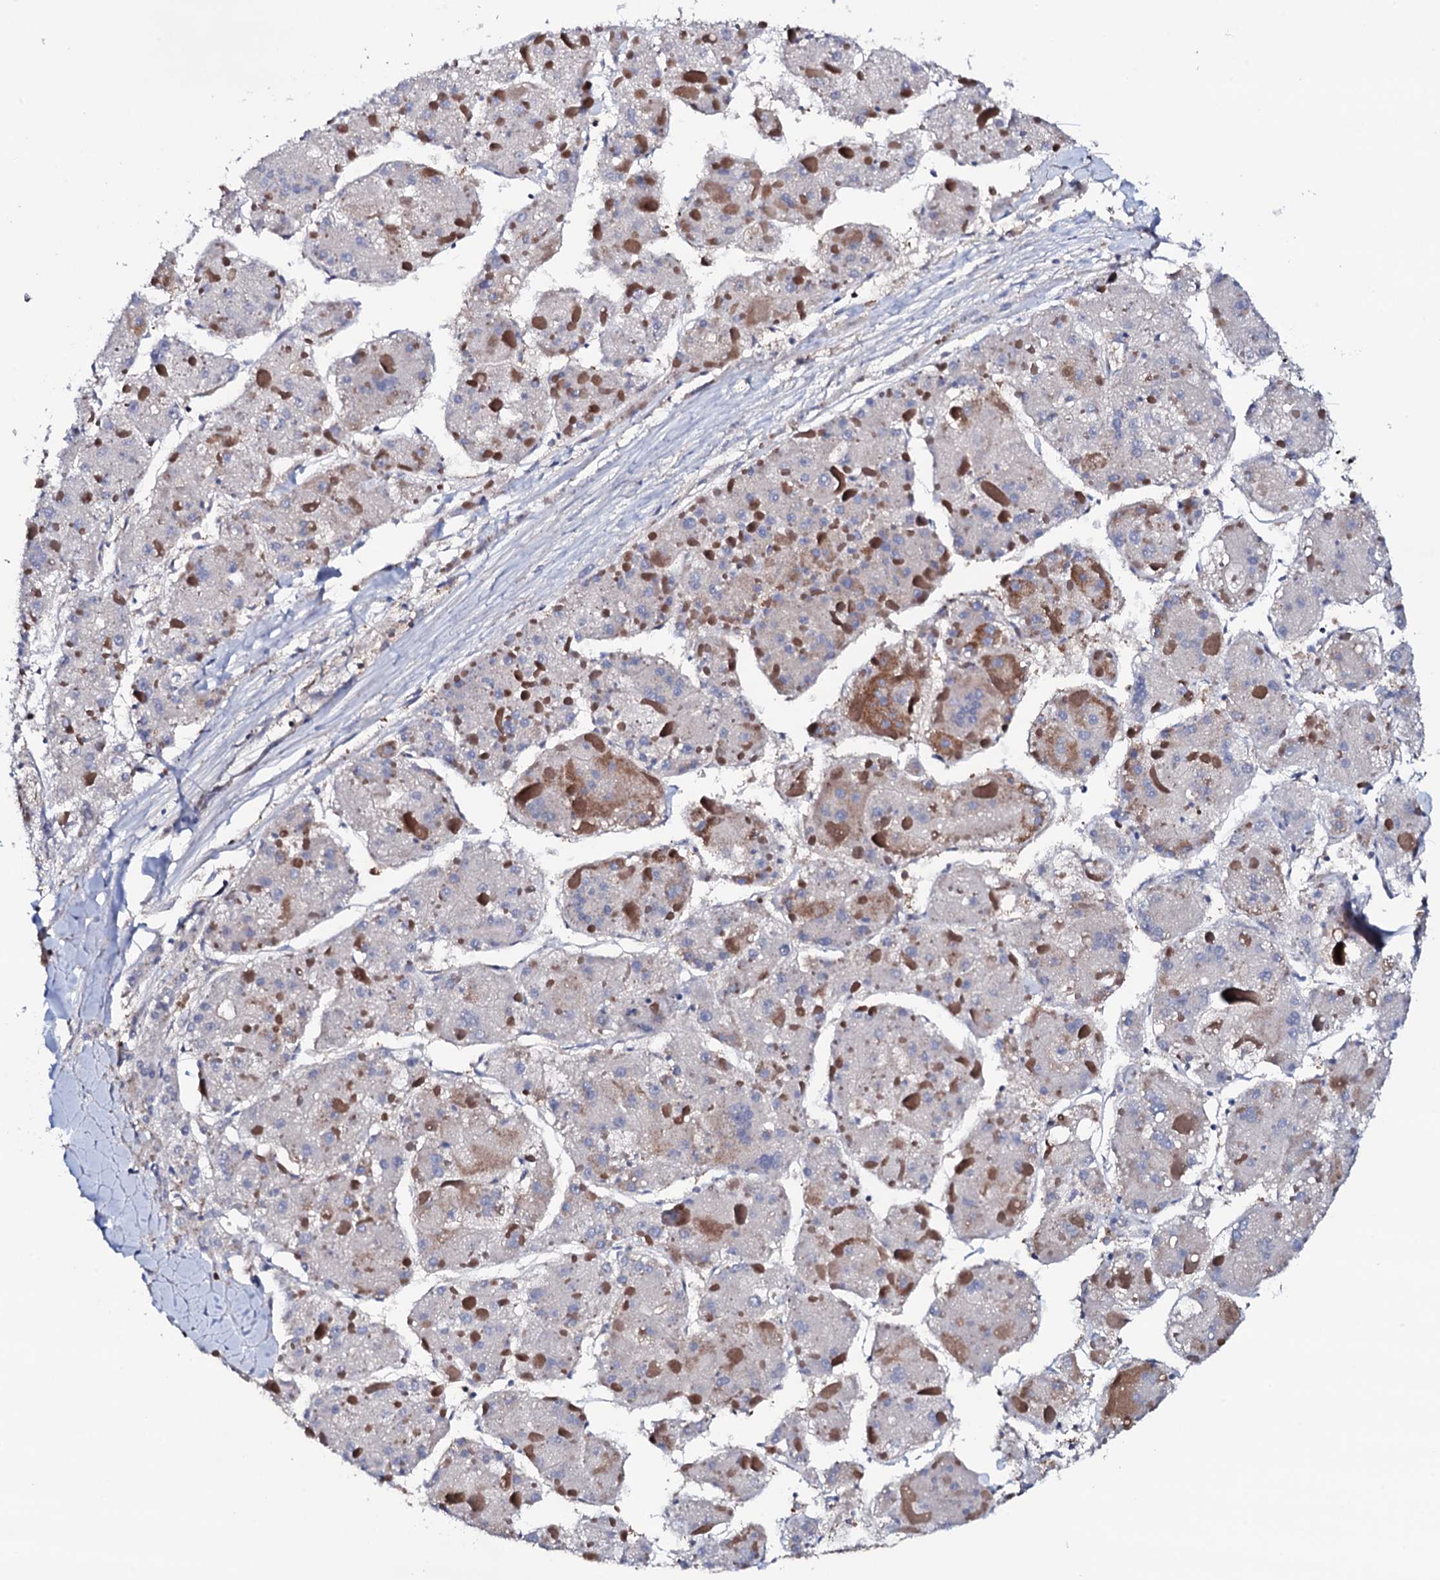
{"staining": {"intensity": "moderate", "quantity": "<25%", "location": "cytoplasmic/membranous"}, "tissue": "liver cancer", "cell_type": "Tumor cells", "image_type": "cancer", "snomed": [{"axis": "morphology", "description": "Carcinoma, Hepatocellular, NOS"}, {"axis": "topography", "description": "Liver"}], "caption": "IHC of liver hepatocellular carcinoma exhibits low levels of moderate cytoplasmic/membranous expression in approximately <25% of tumor cells.", "gene": "TCAF2", "patient": {"sex": "female", "age": 73}}